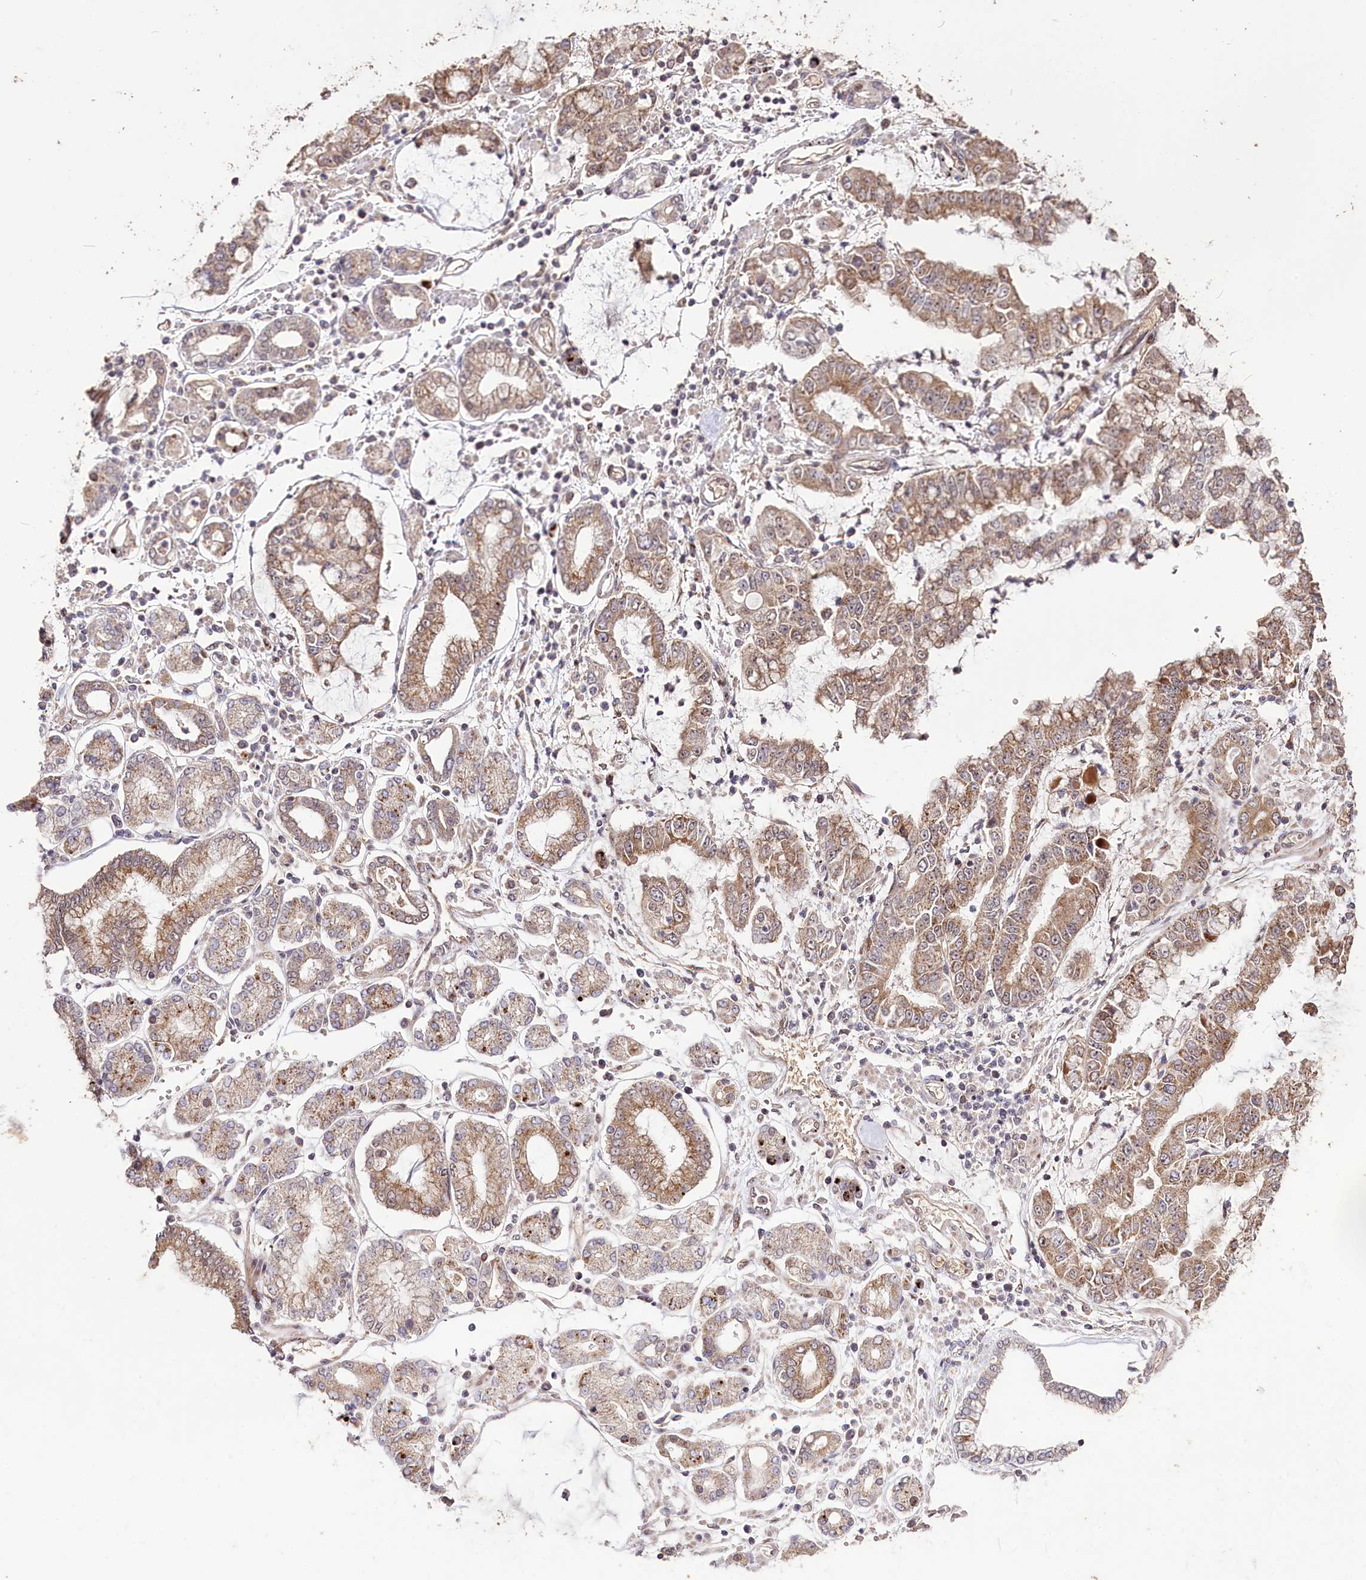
{"staining": {"intensity": "moderate", "quantity": ">75%", "location": "cytoplasmic/membranous"}, "tissue": "stomach cancer", "cell_type": "Tumor cells", "image_type": "cancer", "snomed": [{"axis": "morphology", "description": "Adenocarcinoma, NOS"}, {"axis": "topography", "description": "Stomach"}], "caption": "Immunohistochemistry of stomach adenocarcinoma reveals medium levels of moderate cytoplasmic/membranous expression in about >75% of tumor cells. Immunohistochemistry stains the protein in brown and the nuclei are stained blue.", "gene": "CARD19", "patient": {"sex": "male", "age": 76}}